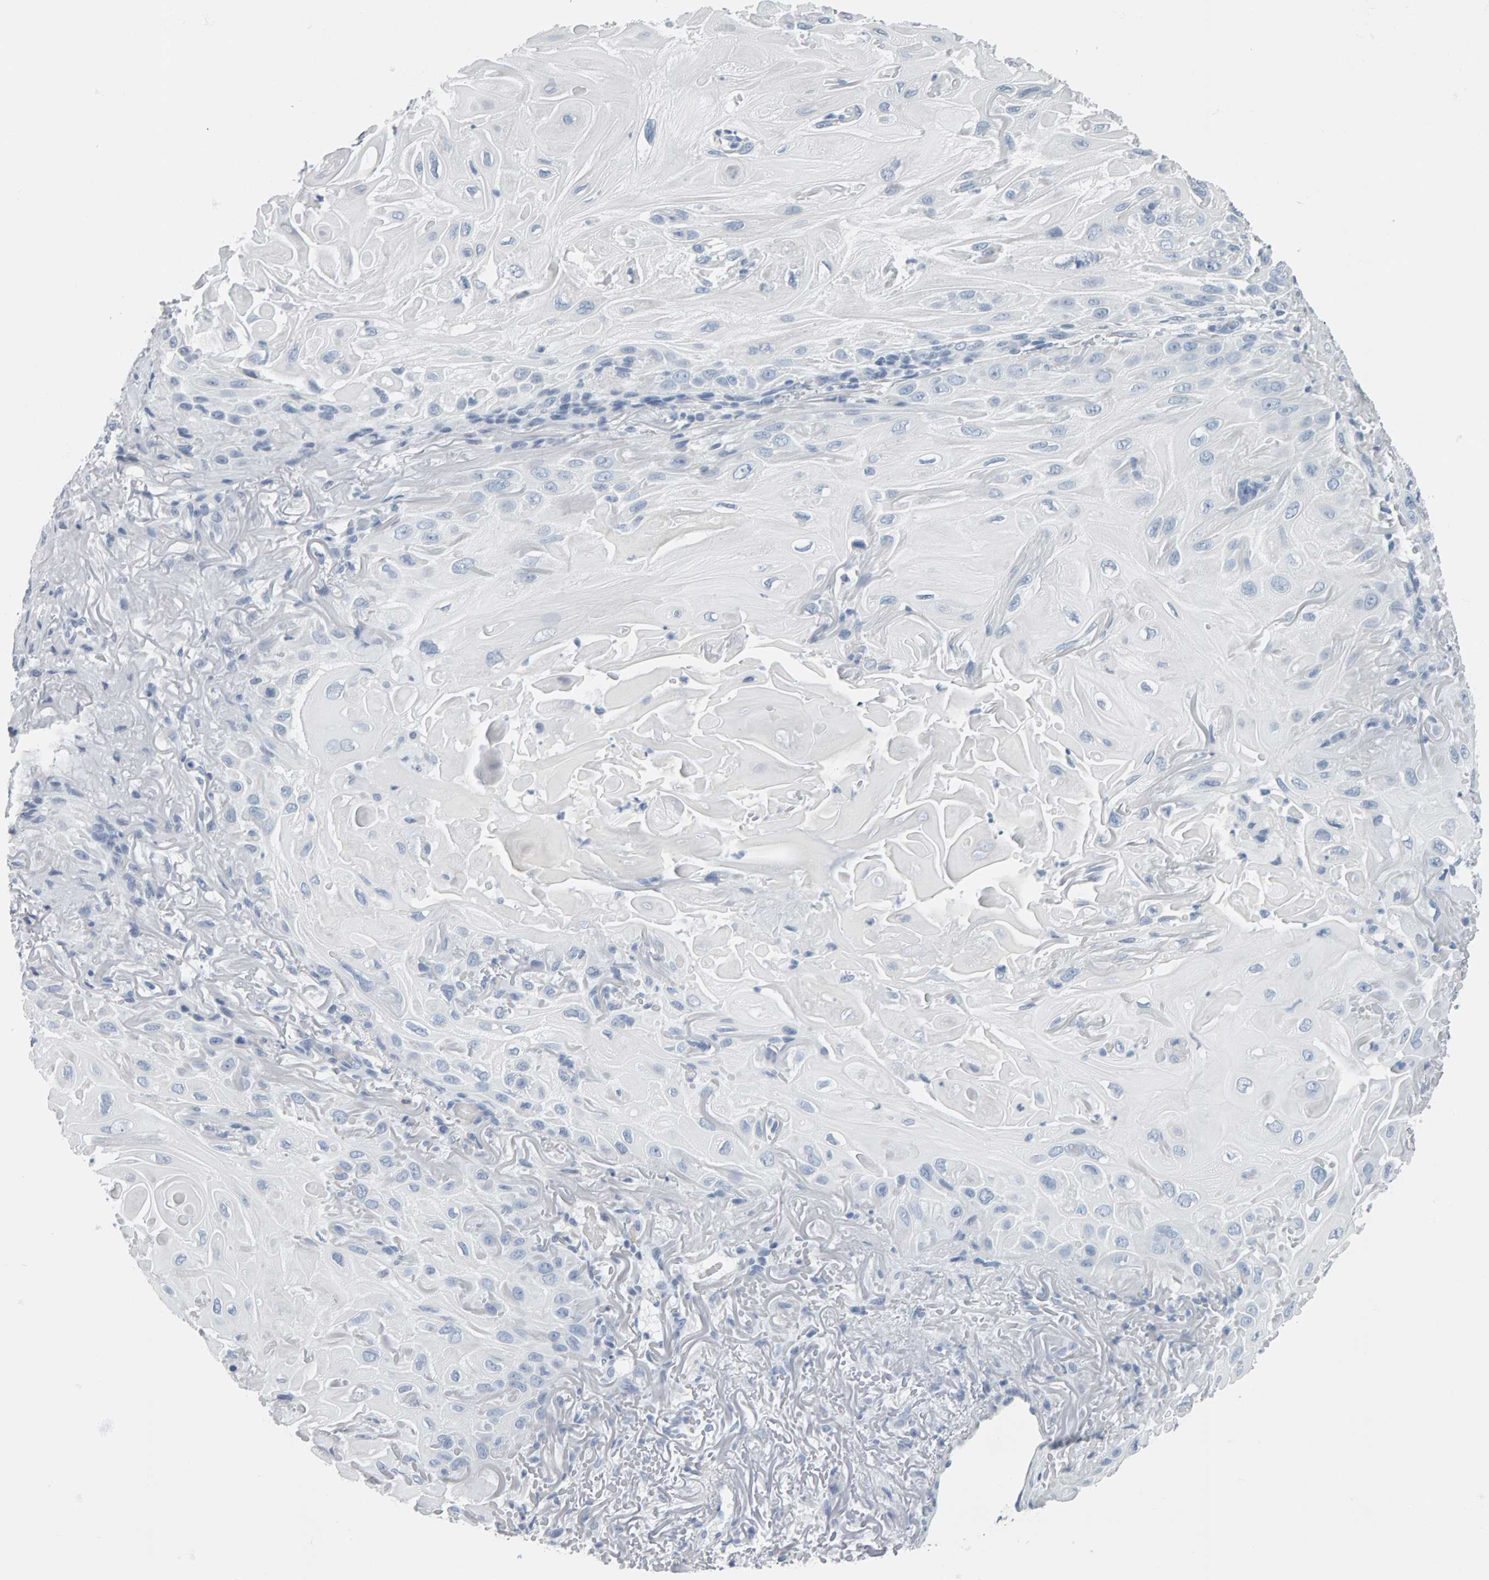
{"staining": {"intensity": "negative", "quantity": "none", "location": "none"}, "tissue": "skin cancer", "cell_type": "Tumor cells", "image_type": "cancer", "snomed": [{"axis": "morphology", "description": "Squamous cell carcinoma, NOS"}, {"axis": "topography", "description": "Skin"}], "caption": "Immunohistochemistry (IHC) image of skin cancer stained for a protein (brown), which displays no staining in tumor cells.", "gene": "SPACA3", "patient": {"sex": "female", "age": 77}}